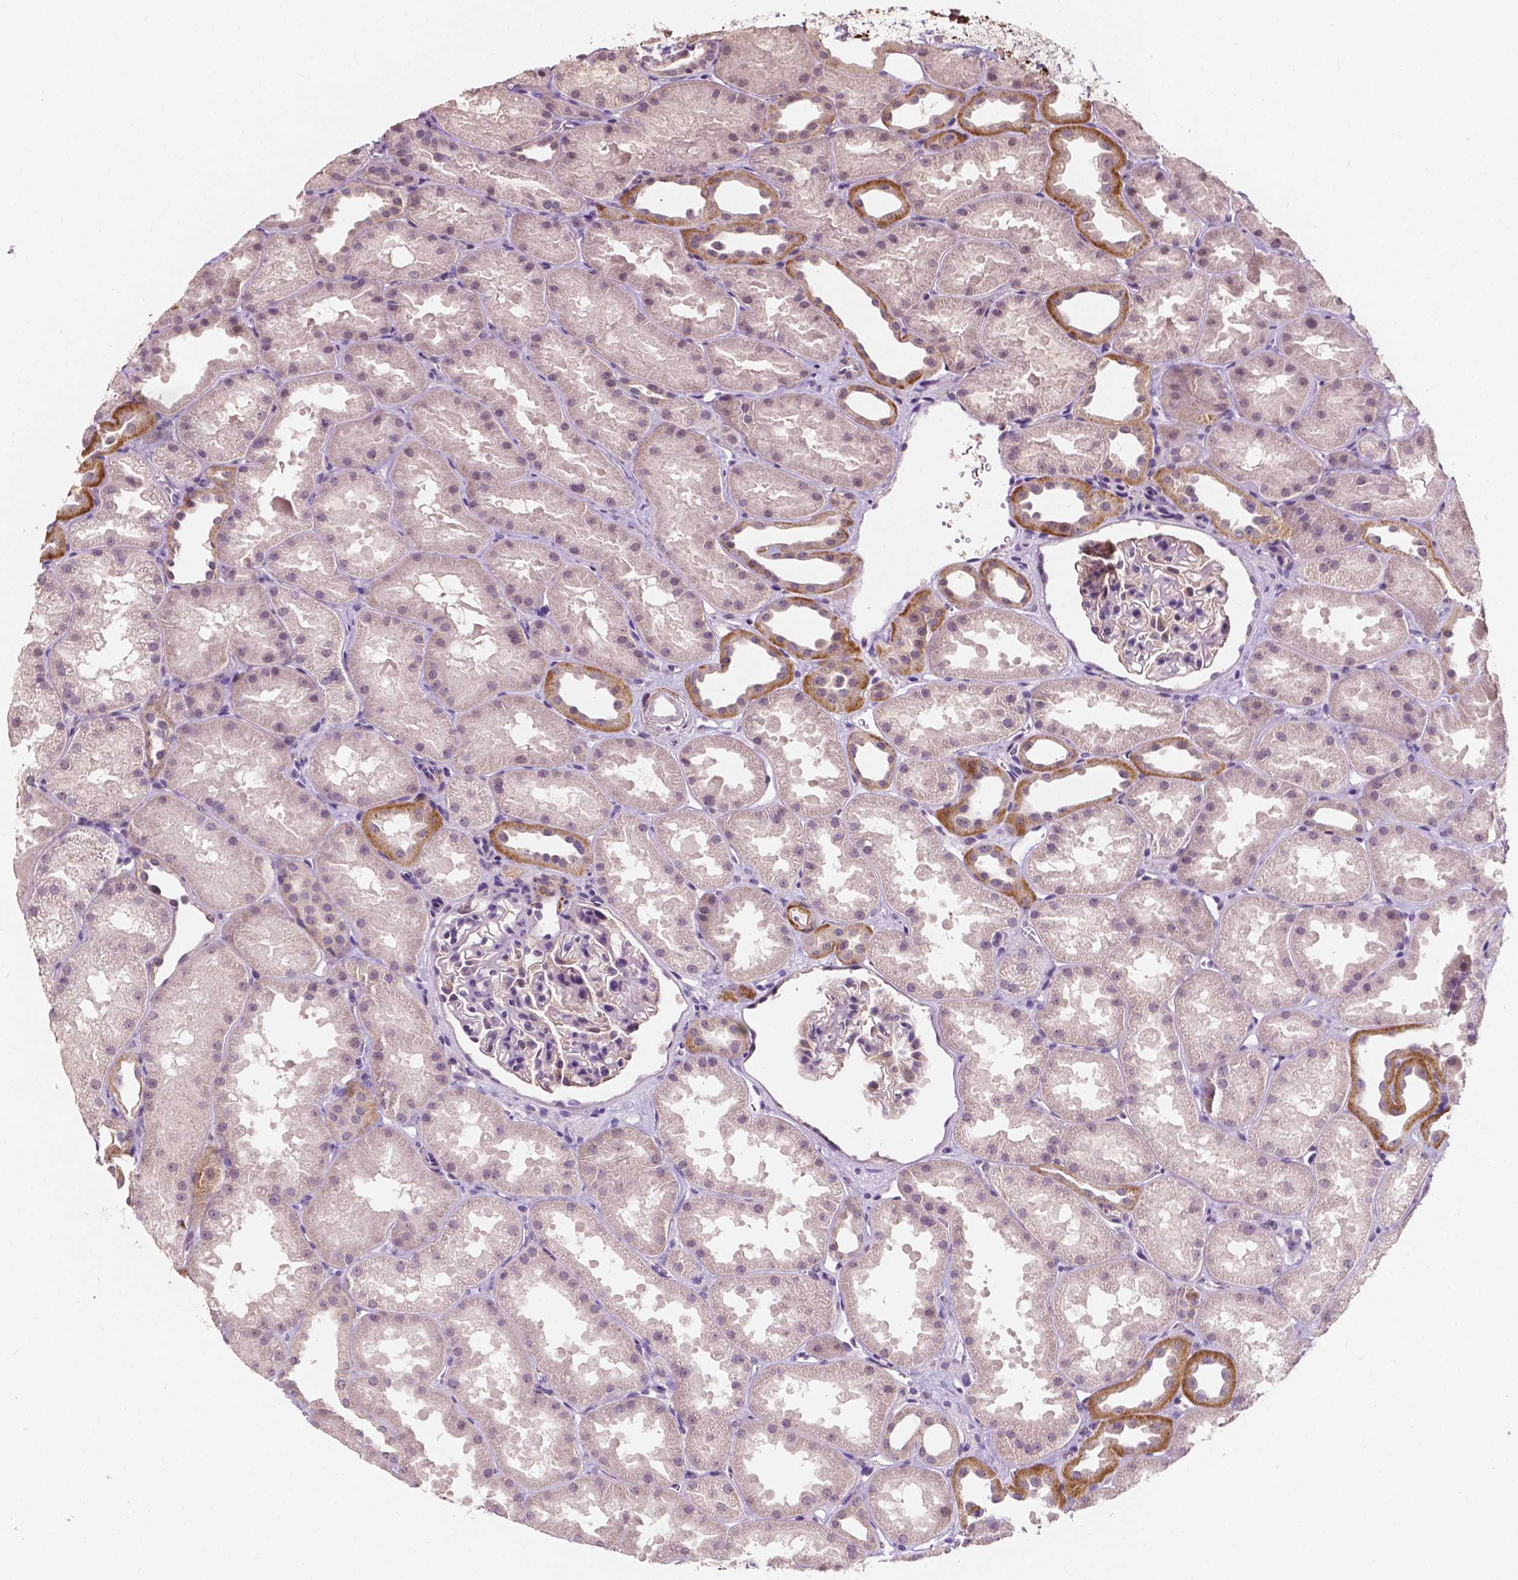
{"staining": {"intensity": "negative", "quantity": "none", "location": "none"}, "tissue": "kidney", "cell_type": "Cells in glomeruli", "image_type": "normal", "snomed": [{"axis": "morphology", "description": "Normal tissue, NOS"}, {"axis": "topography", "description": "Kidney"}], "caption": "This histopathology image is of unremarkable kidney stained with immunohistochemistry (IHC) to label a protein in brown with the nuclei are counter-stained blue. There is no expression in cells in glomeruli.", "gene": "SIRT2", "patient": {"sex": "male", "age": 61}}